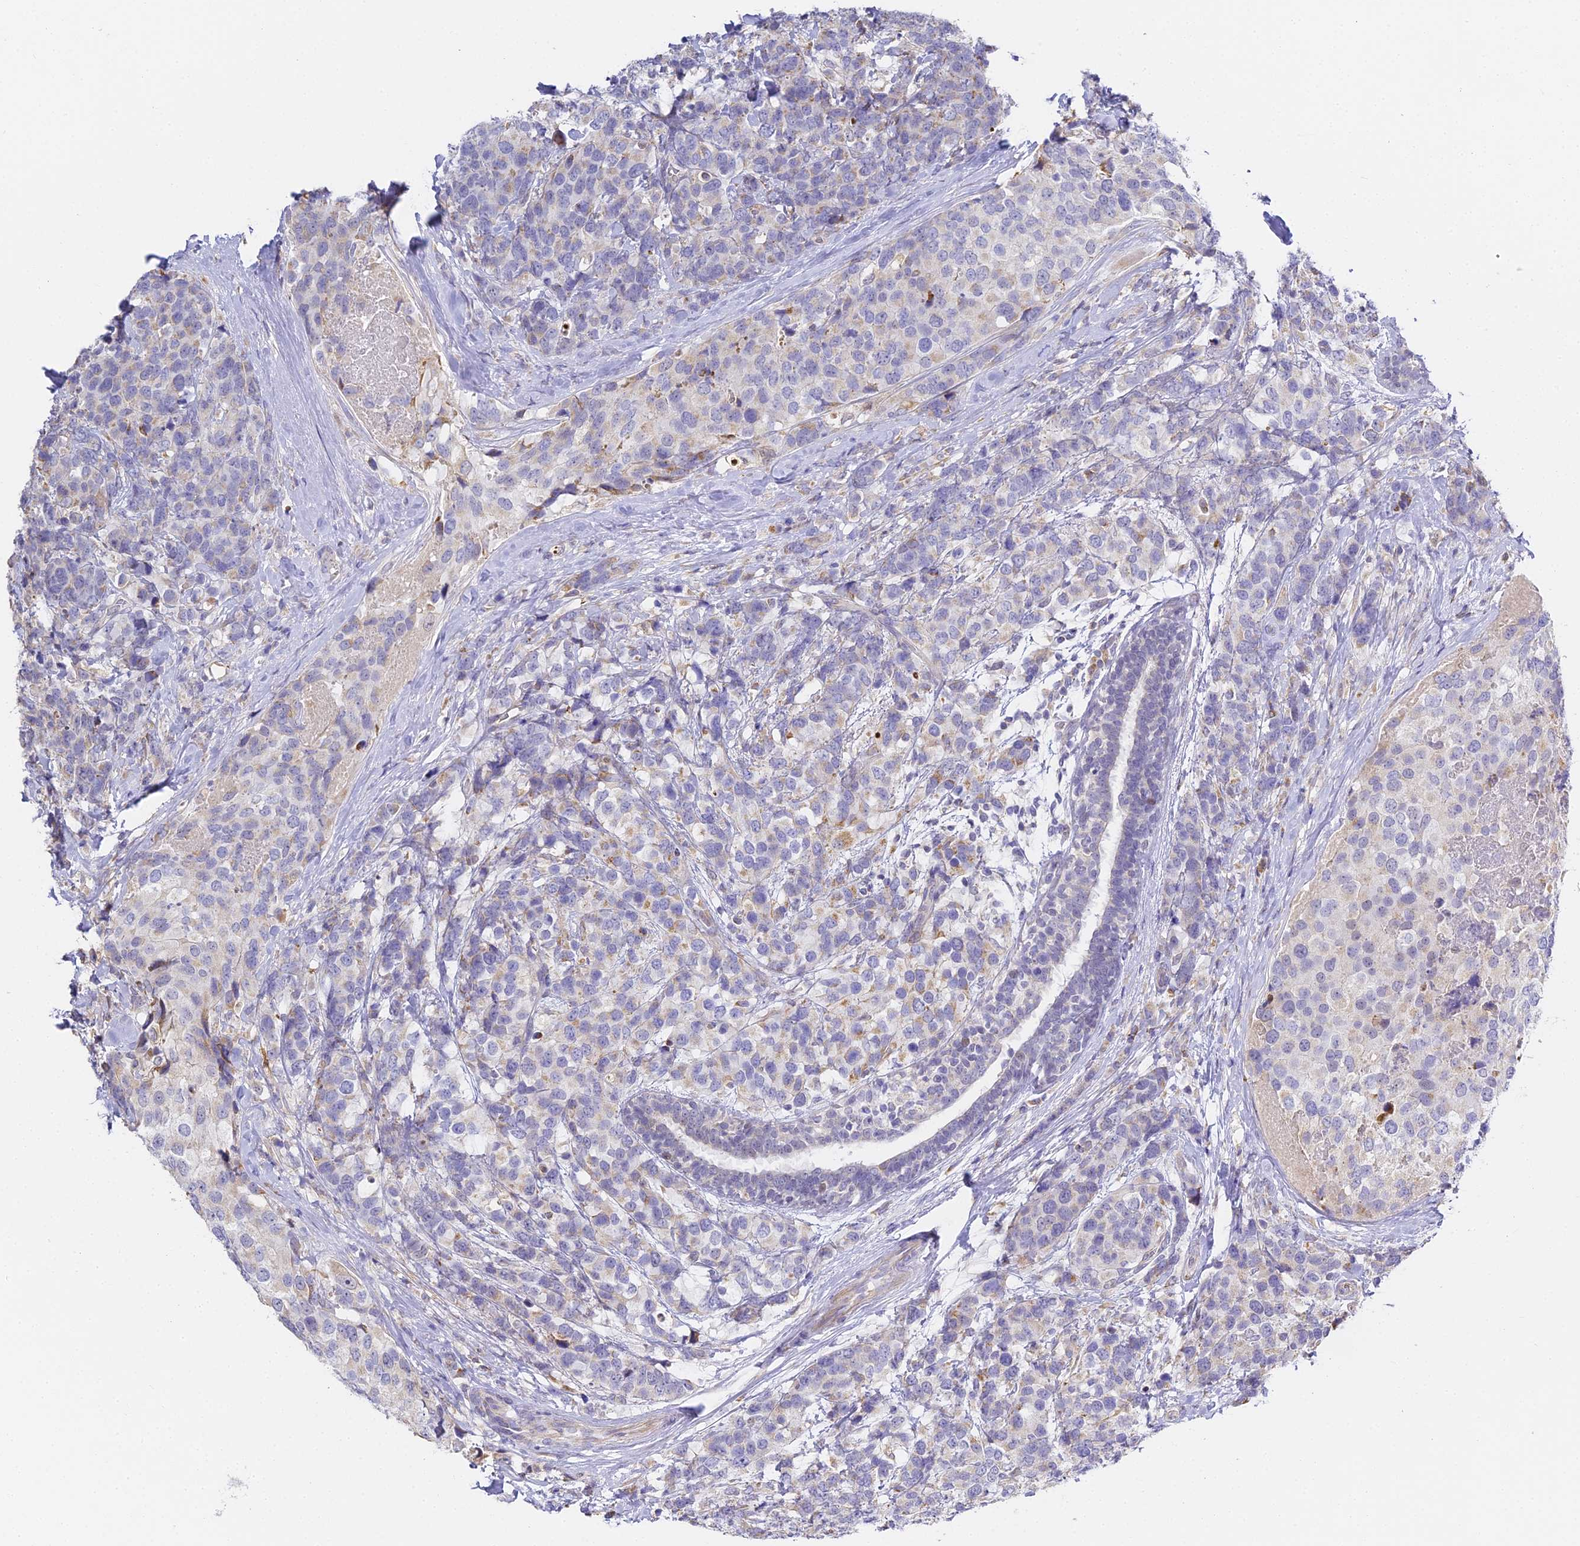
{"staining": {"intensity": "weak", "quantity": "<25%", "location": "cytoplasmic/membranous"}, "tissue": "breast cancer", "cell_type": "Tumor cells", "image_type": "cancer", "snomed": [{"axis": "morphology", "description": "Lobular carcinoma"}, {"axis": "topography", "description": "Breast"}], "caption": "Tumor cells are negative for brown protein staining in lobular carcinoma (breast).", "gene": "SERP1", "patient": {"sex": "female", "age": 59}}